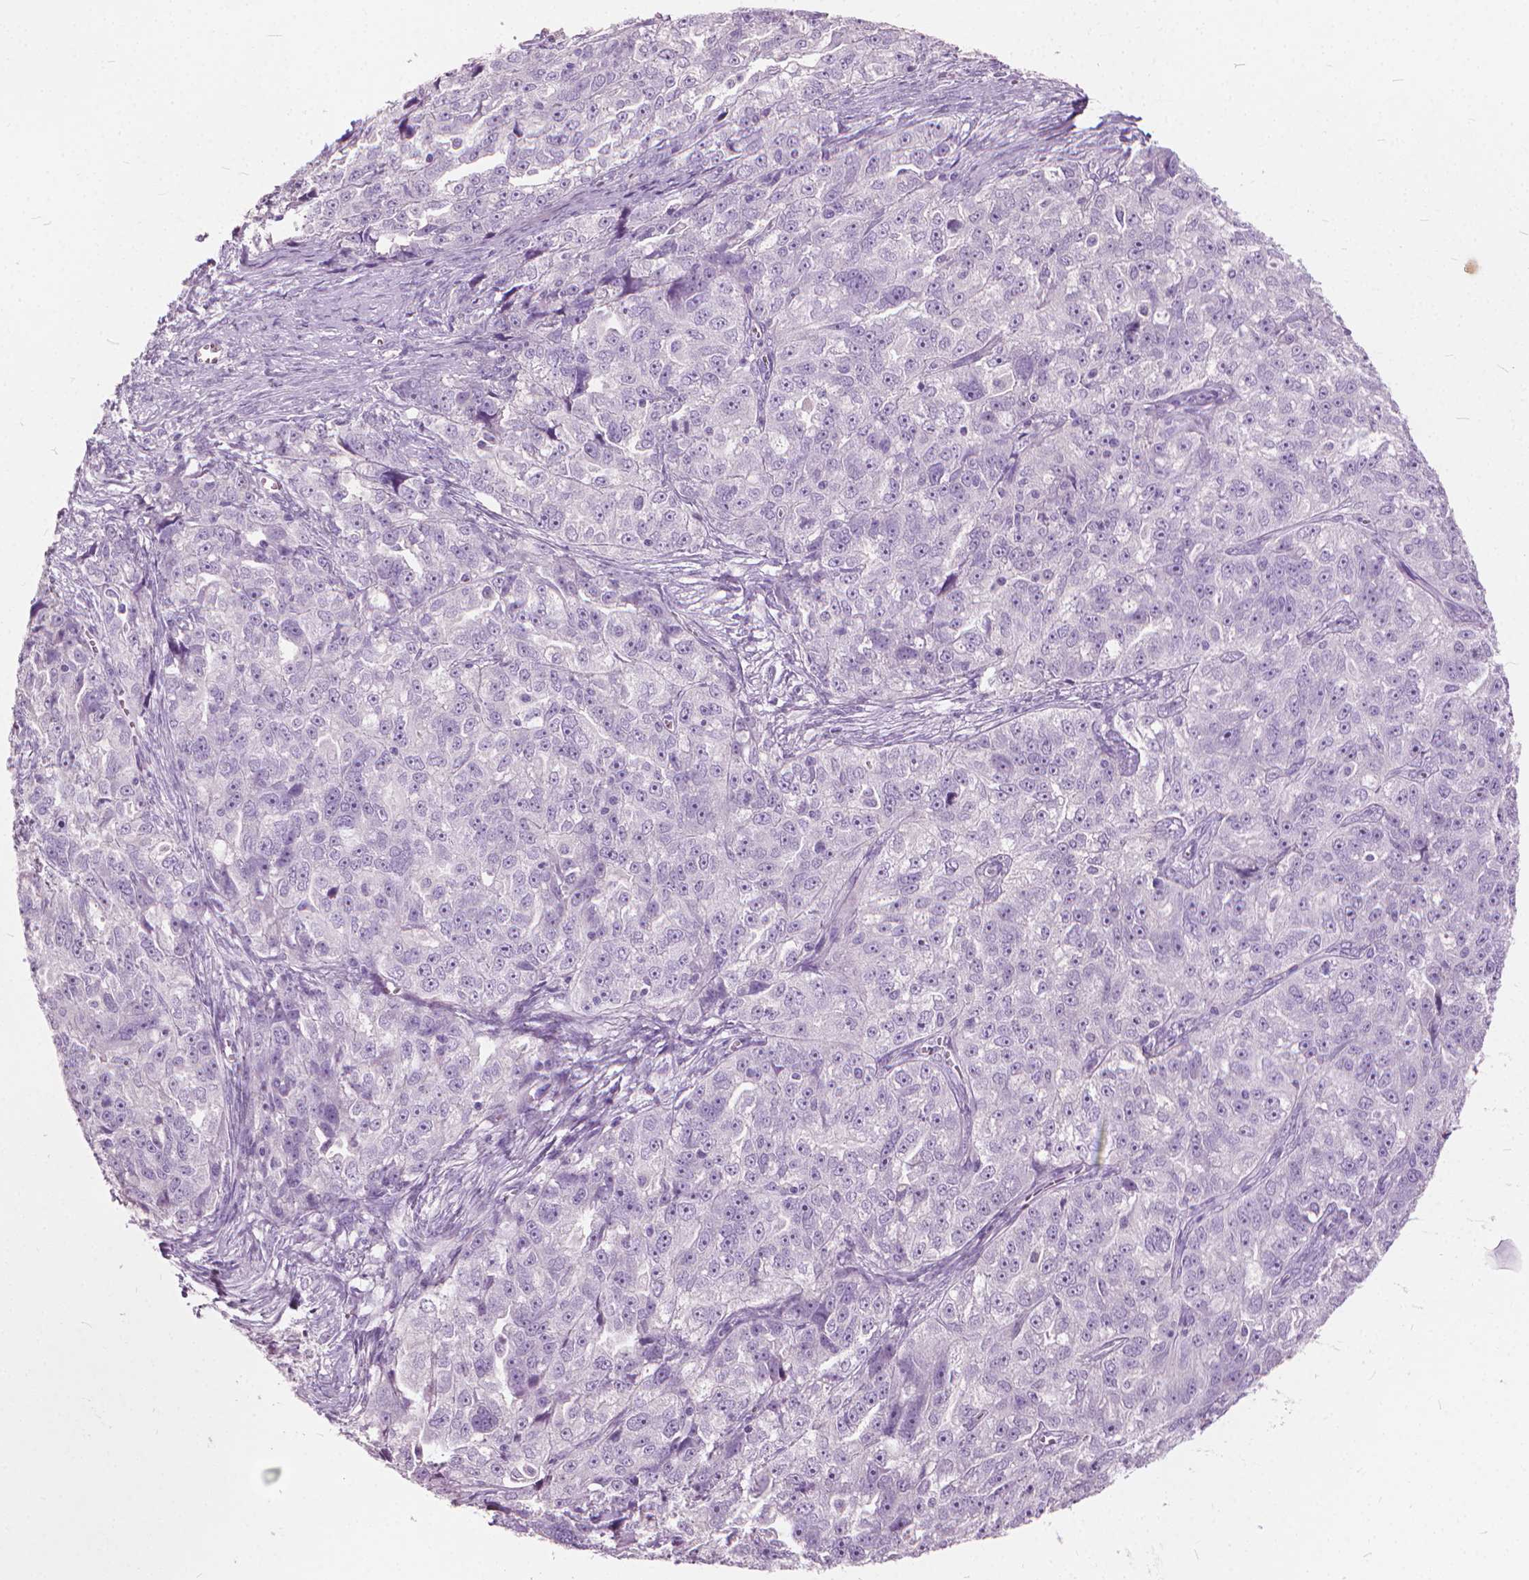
{"staining": {"intensity": "negative", "quantity": "none", "location": "none"}, "tissue": "ovarian cancer", "cell_type": "Tumor cells", "image_type": "cancer", "snomed": [{"axis": "morphology", "description": "Cystadenocarcinoma, serous, NOS"}, {"axis": "topography", "description": "Ovary"}], "caption": "This is an IHC image of human serous cystadenocarcinoma (ovarian). There is no positivity in tumor cells.", "gene": "DNM1", "patient": {"sex": "female", "age": 51}}